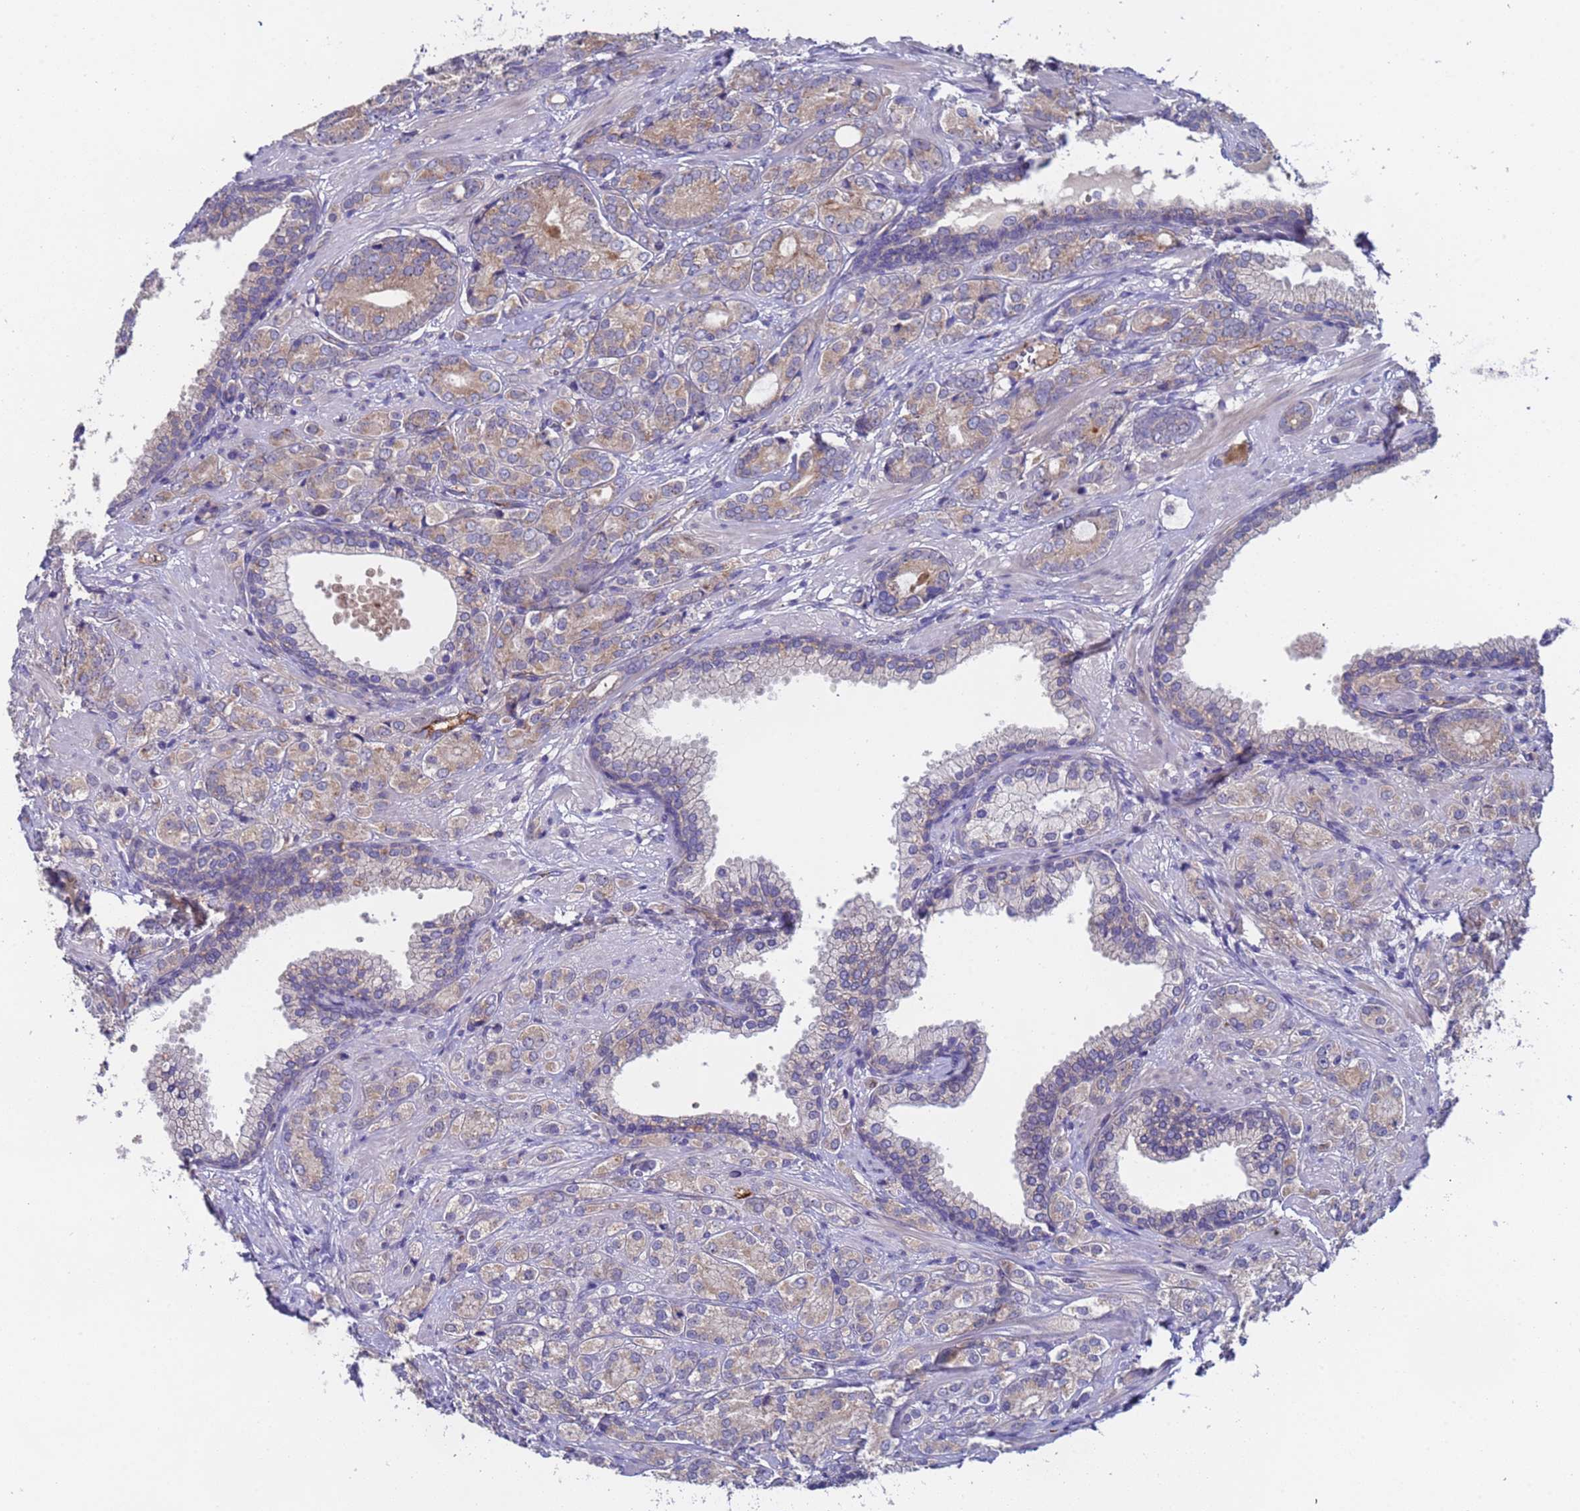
{"staining": {"intensity": "weak", "quantity": ">75%", "location": "cytoplasmic/membranous"}, "tissue": "prostate cancer", "cell_type": "Tumor cells", "image_type": "cancer", "snomed": [{"axis": "morphology", "description": "Adenocarcinoma, High grade"}, {"axis": "topography", "description": "Prostate"}], "caption": "An image of human prostate adenocarcinoma (high-grade) stained for a protein displays weak cytoplasmic/membranous brown staining in tumor cells.", "gene": "ZNF248", "patient": {"sex": "male", "age": 60}}